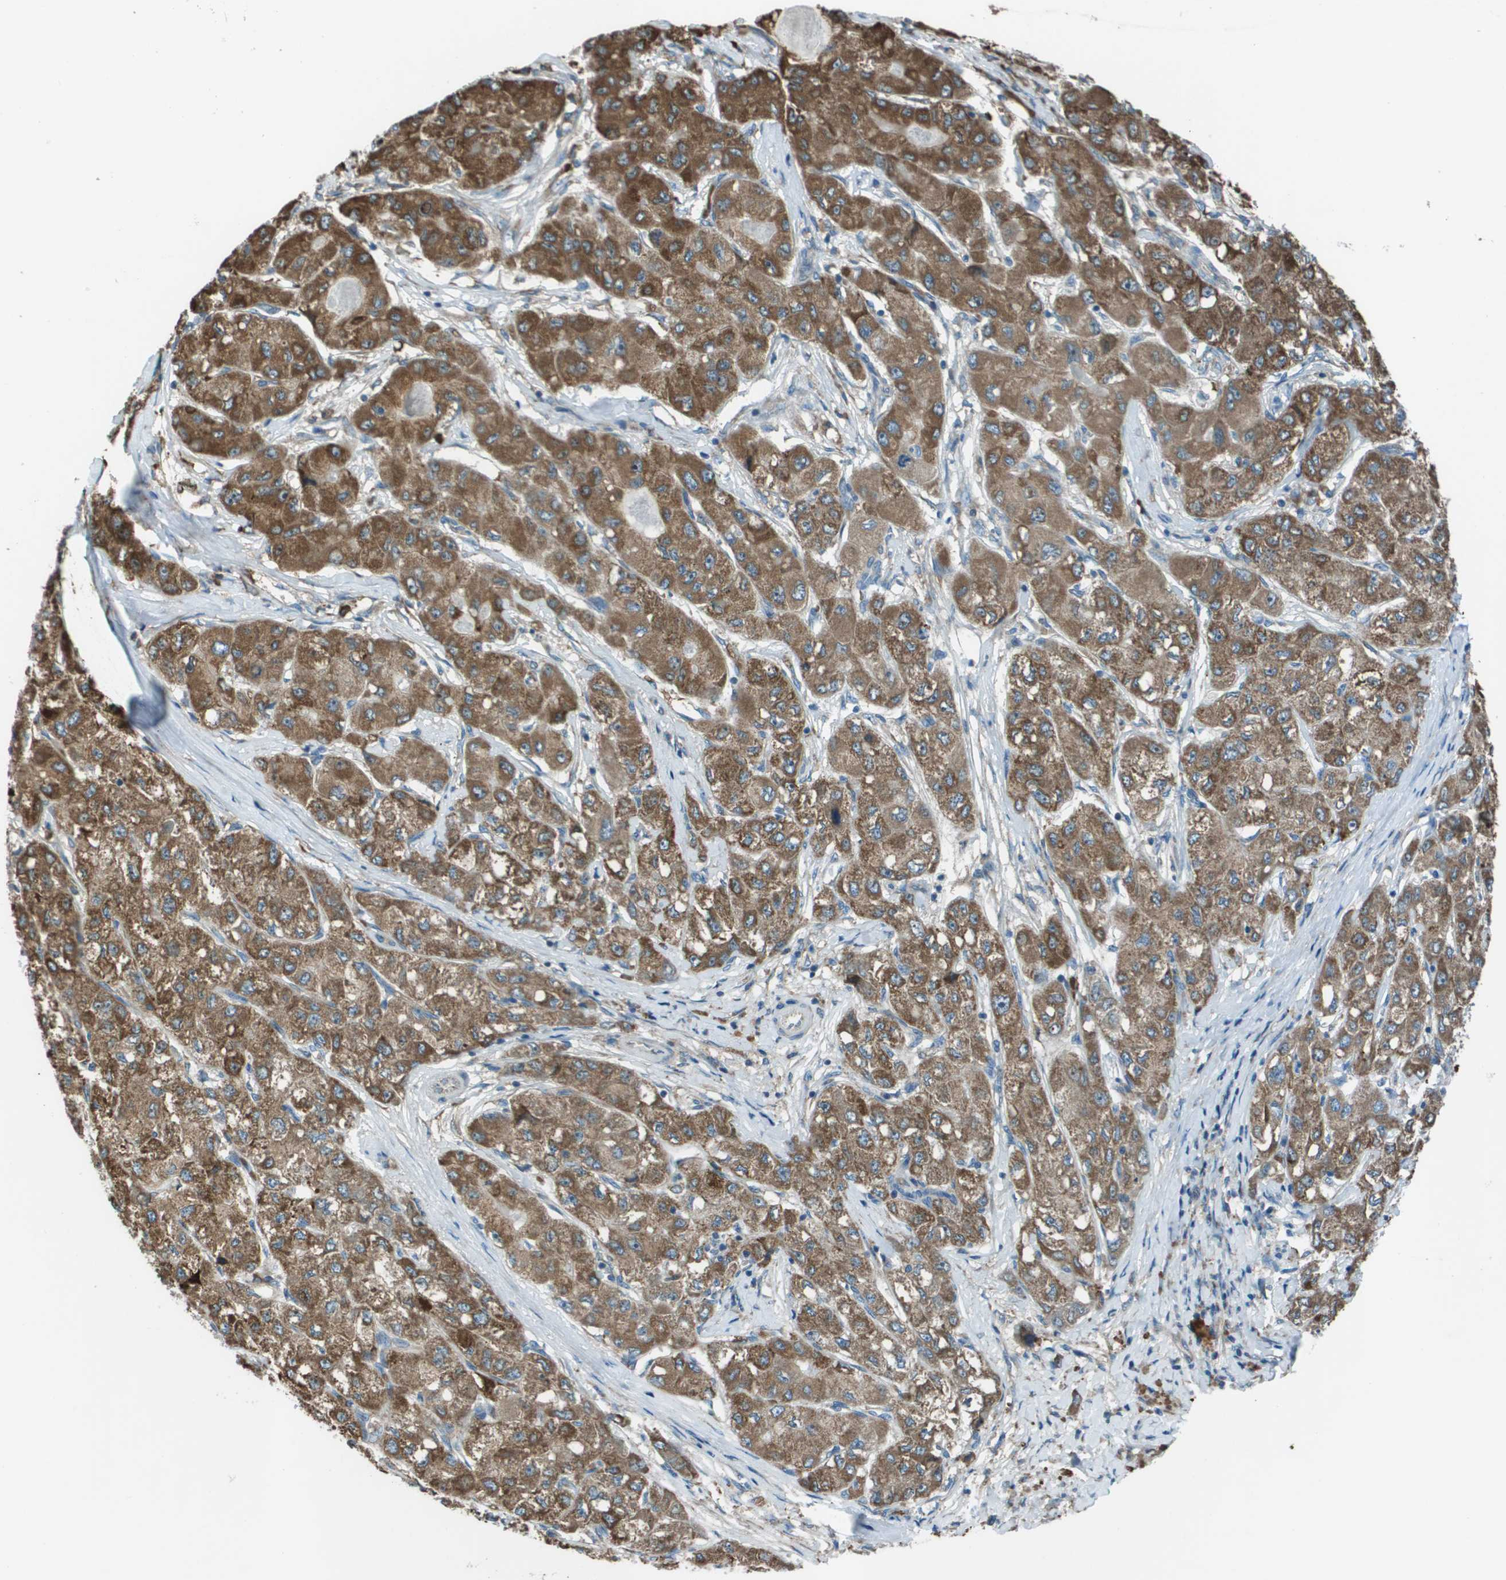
{"staining": {"intensity": "moderate", "quantity": ">75%", "location": "cytoplasmic/membranous"}, "tissue": "liver cancer", "cell_type": "Tumor cells", "image_type": "cancer", "snomed": [{"axis": "morphology", "description": "Carcinoma, Hepatocellular, NOS"}, {"axis": "topography", "description": "Liver"}], "caption": "Liver cancer (hepatocellular carcinoma) tissue demonstrates moderate cytoplasmic/membranous expression in about >75% of tumor cells, visualized by immunohistochemistry.", "gene": "UTS2", "patient": {"sex": "male", "age": 80}}